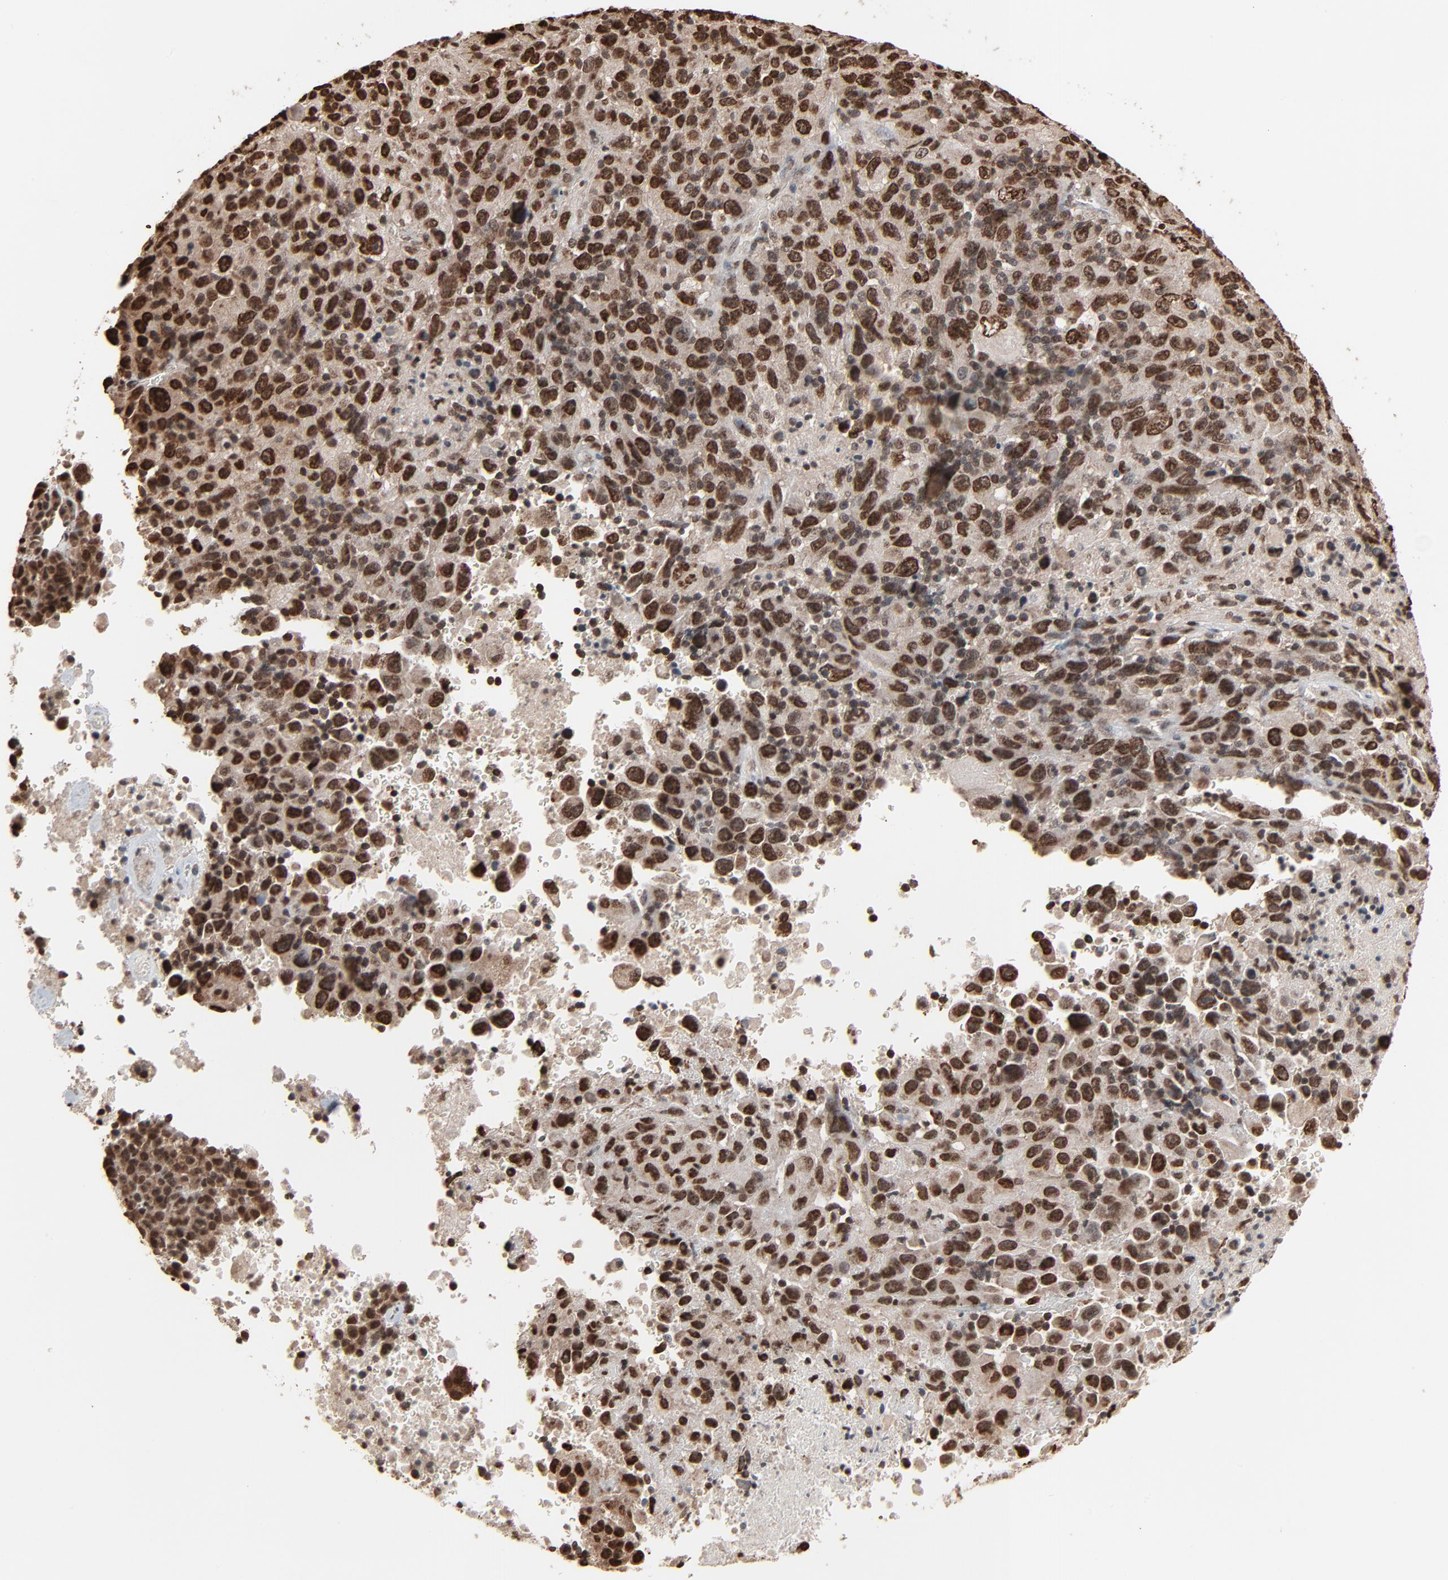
{"staining": {"intensity": "strong", "quantity": ">75%", "location": "cytoplasmic/membranous,nuclear"}, "tissue": "melanoma", "cell_type": "Tumor cells", "image_type": "cancer", "snomed": [{"axis": "morphology", "description": "Malignant melanoma, Metastatic site"}, {"axis": "topography", "description": "Cerebral cortex"}], "caption": "Protein staining shows strong cytoplasmic/membranous and nuclear staining in about >75% of tumor cells in malignant melanoma (metastatic site).", "gene": "RPS6KA3", "patient": {"sex": "female", "age": 52}}